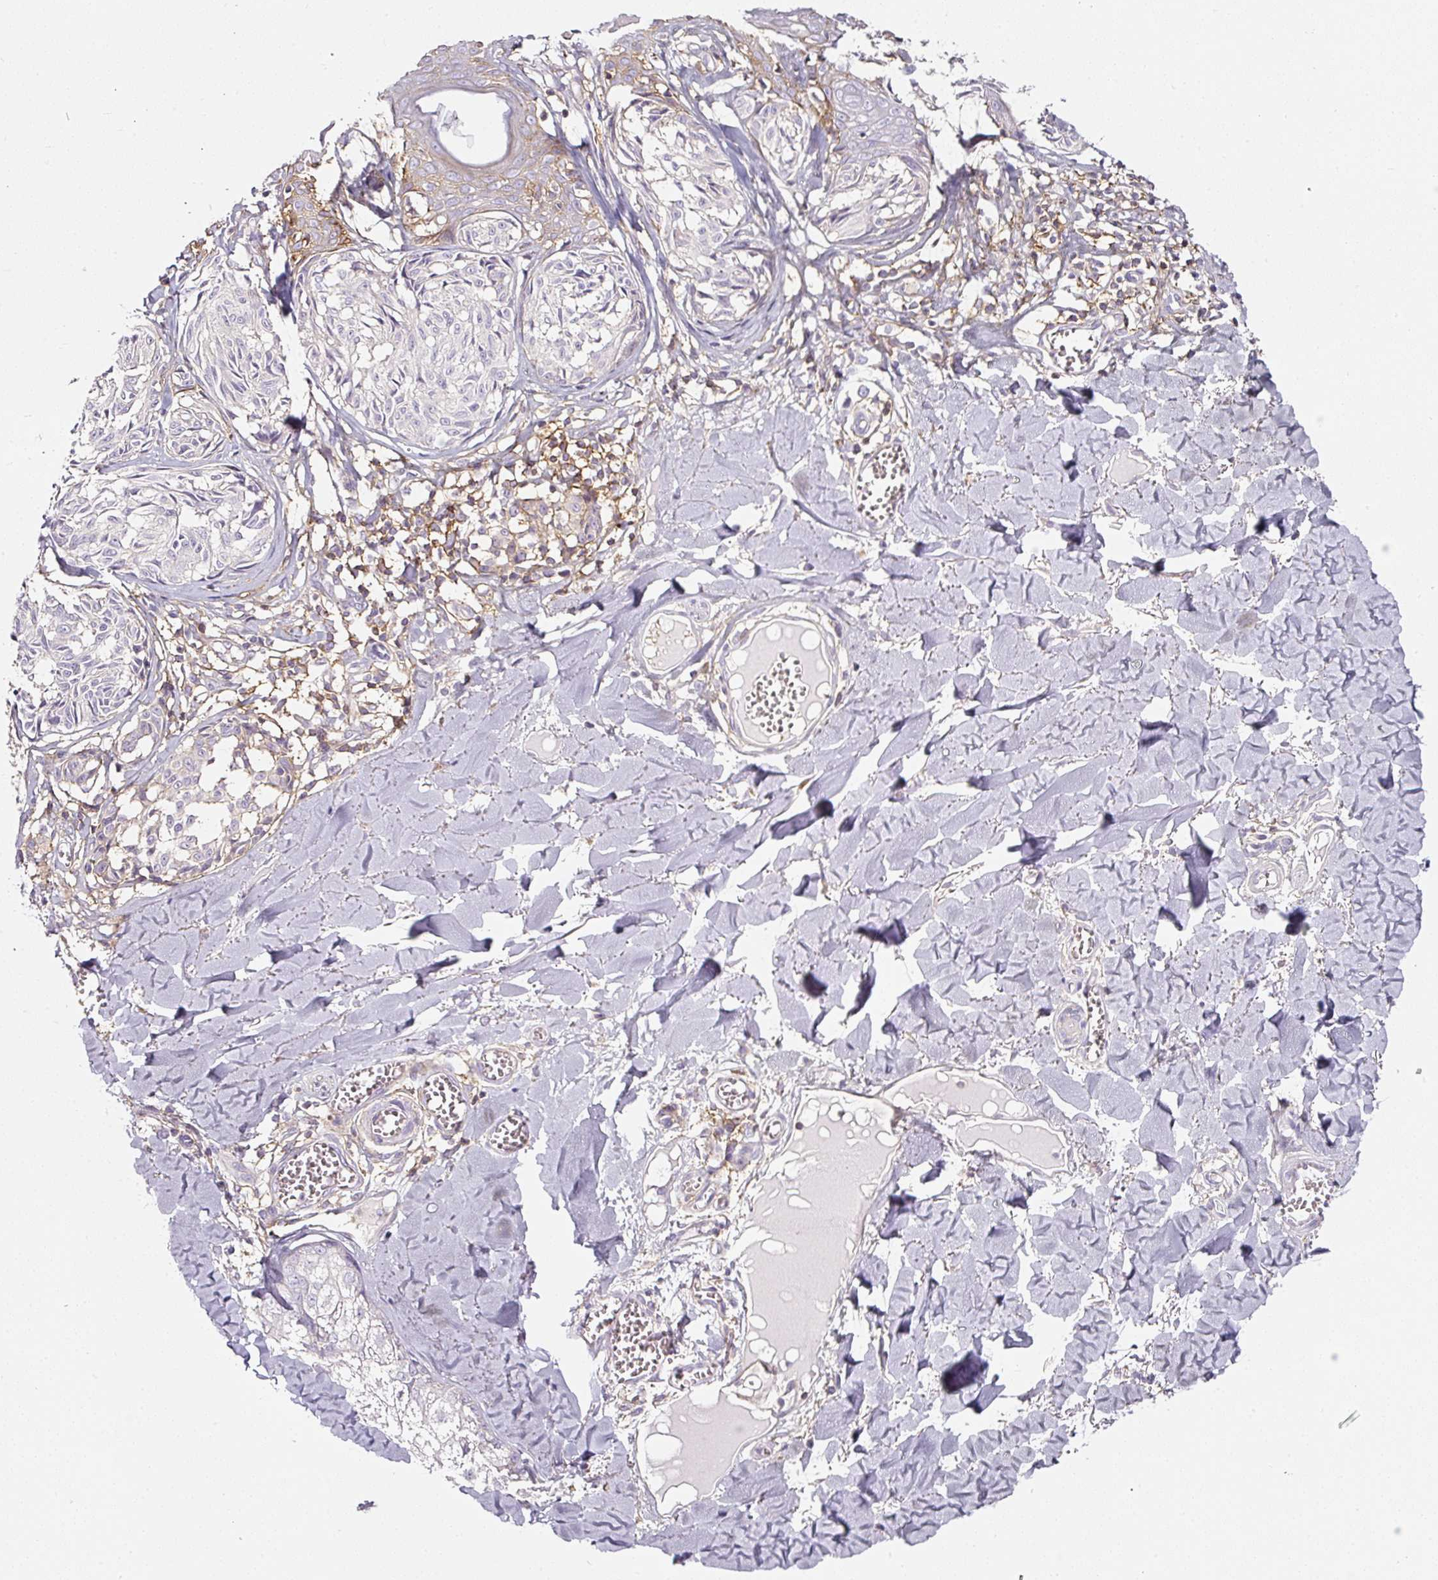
{"staining": {"intensity": "negative", "quantity": "none", "location": "none"}, "tissue": "melanoma", "cell_type": "Tumor cells", "image_type": "cancer", "snomed": [{"axis": "morphology", "description": "Malignant melanoma, NOS"}, {"axis": "topography", "description": "Skin"}], "caption": "An image of human malignant melanoma is negative for staining in tumor cells. The staining is performed using DAB (3,3'-diaminobenzidine) brown chromogen with nuclei counter-stained in using hematoxylin.", "gene": "CD47", "patient": {"sex": "female", "age": 43}}